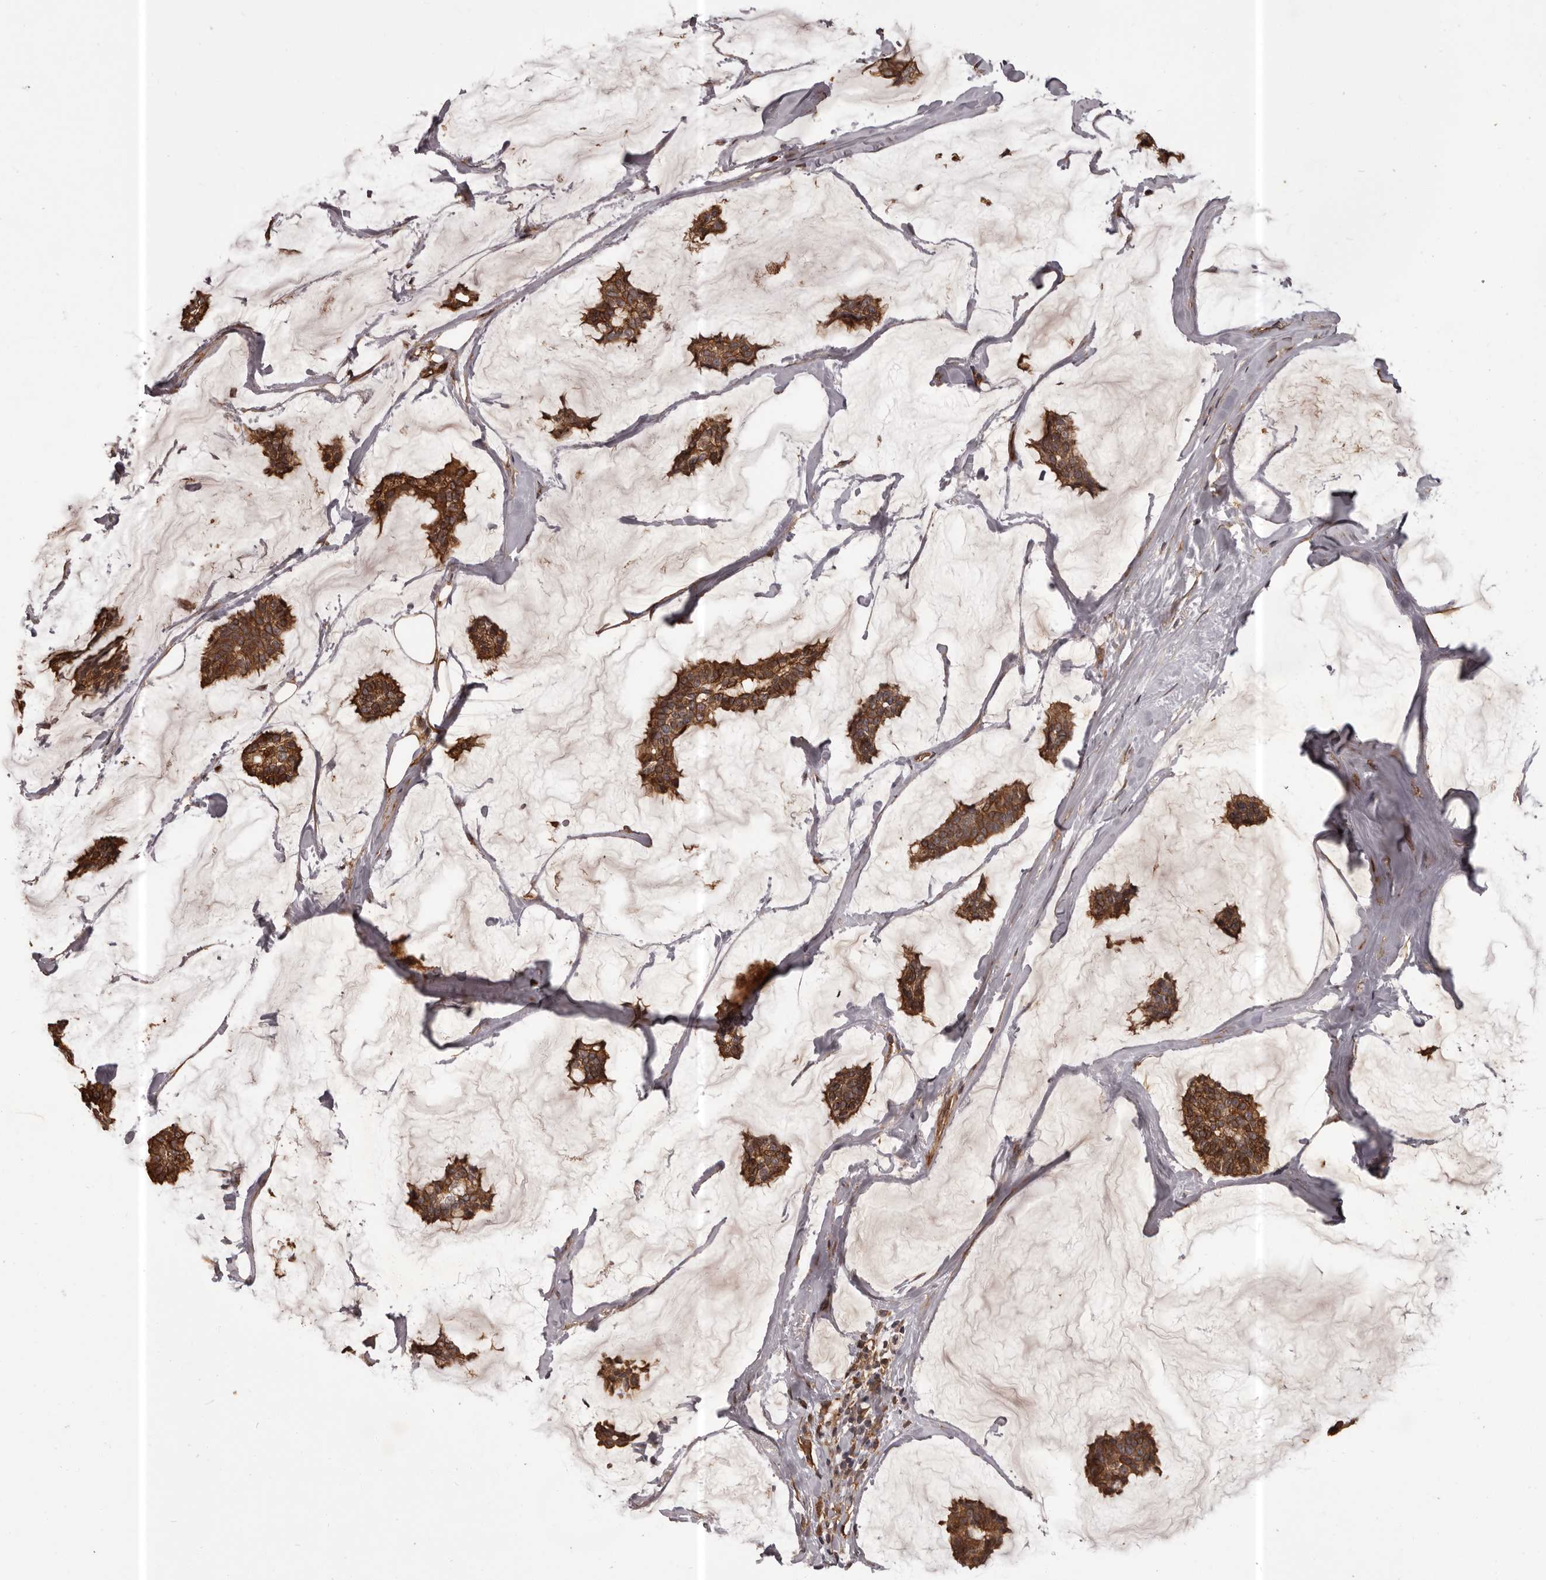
{"staining": {"intensity": "strong", "quantity": ">75%", "location": "cytoplasmic/membranous"}, "tissue": "breast cancer", "cell_type": "Tumor cells", "image_type": "cancer", "snomed": [{"axis": "morphology", "description": "Duct carcinoma"}, {"axis": "topography", "description": "Breast"}], "caption": "Breast intraductal carcinoma stained for a protein displays strong cytoplasmic/membranous positivity in tumor cells.", "gene": "SLITRK6", "patient": {"sex": "female", "age": 93}}